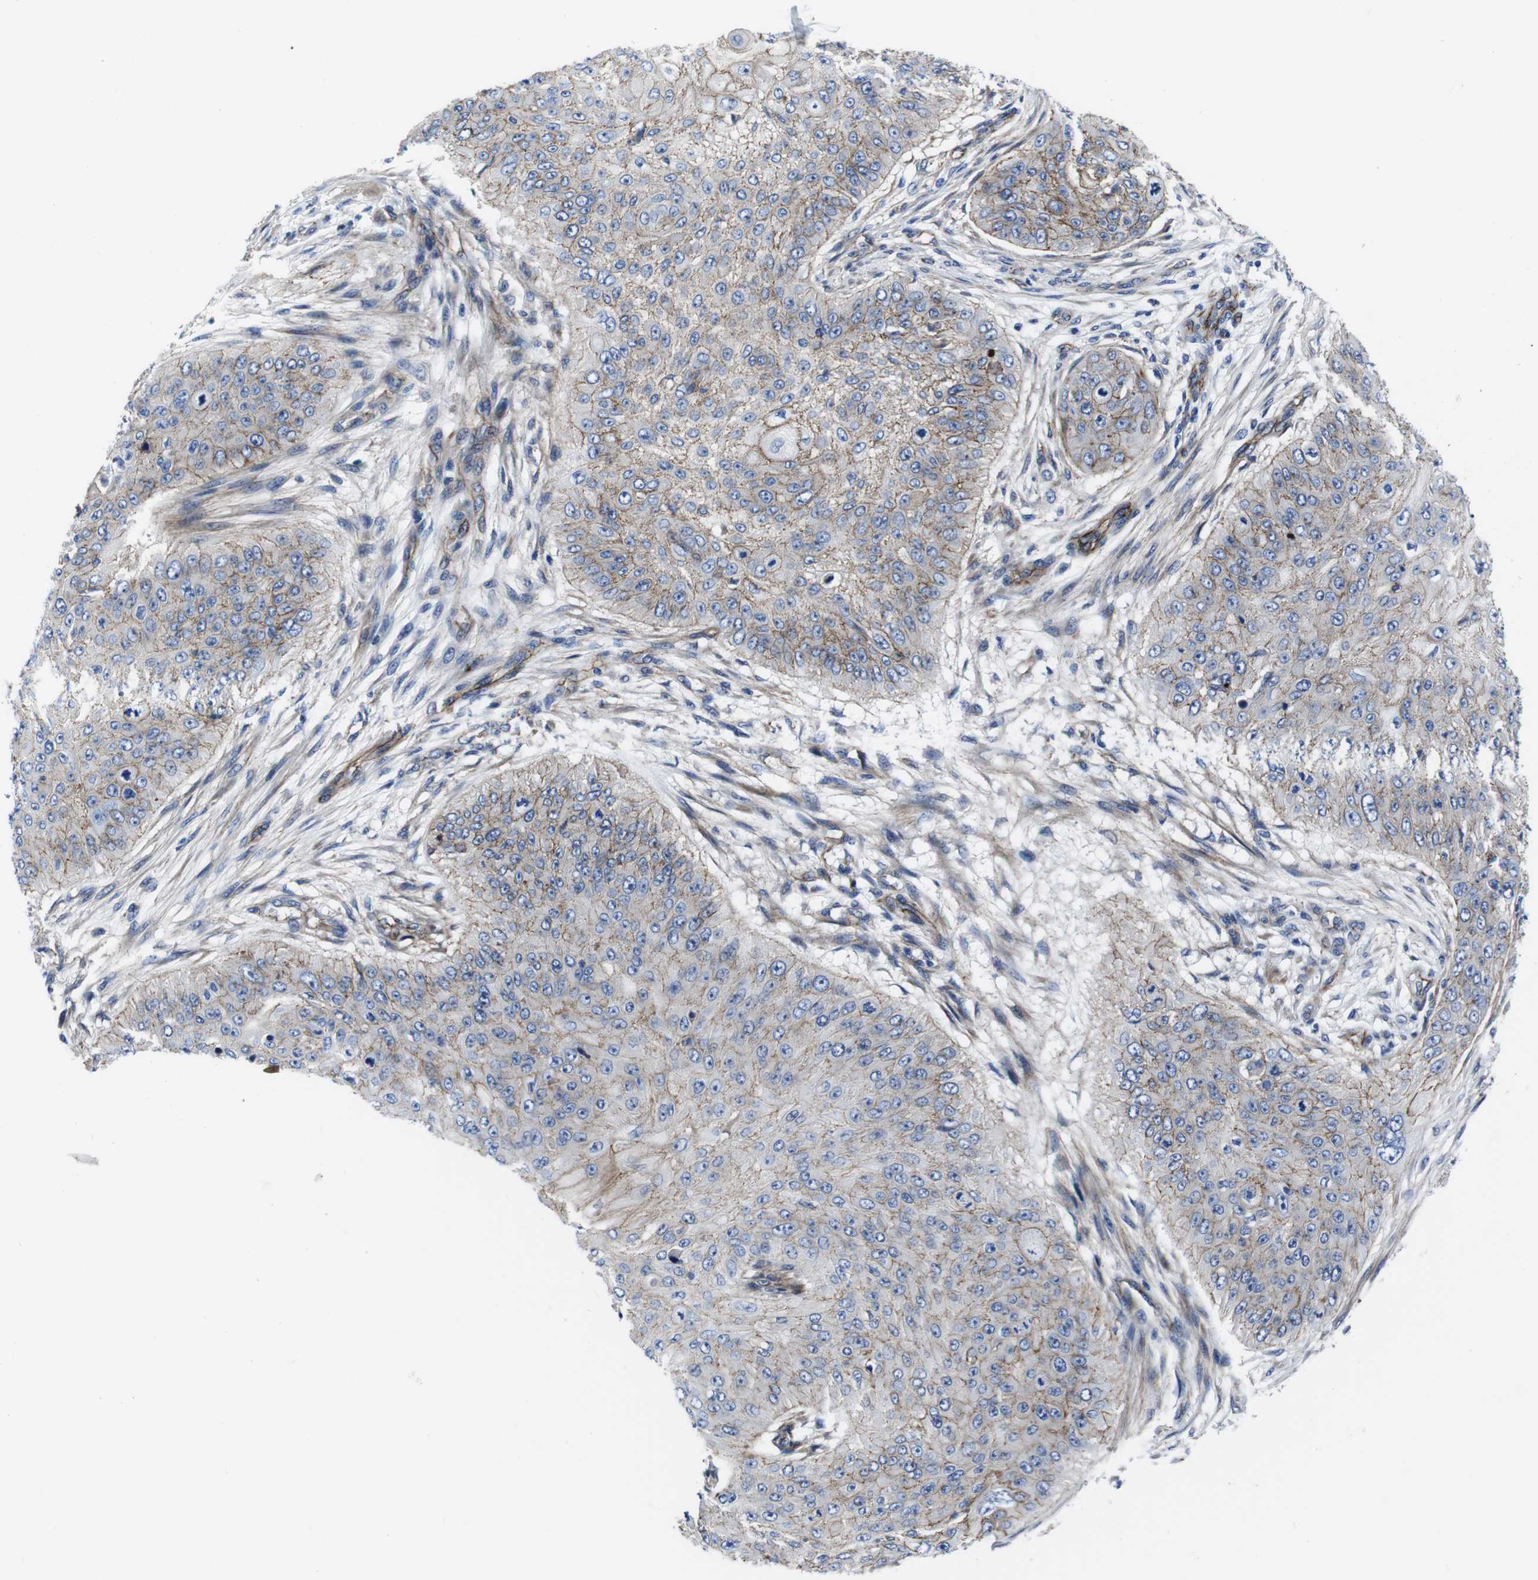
{"staining": {"intensity": "weak", "quantity": ">75%", "location": "cytoplasmic/membranous"}, "tissue": "skin cancer", "cell_type": "Tumor cells", "image_type": "cancer", "snomed": [{"axis": "morphology", "description": "Squamous cell carcinoma, NOS"}, {"axis": "topography", "description": "Skin"}], "caption": "Skin cancer (squamous cell carcinoma) stained with IHC reveals weak cytoplasmic/membranous staining in approximately >75% of tumor cells. (DAB (3,3'-diaminobenzidine) IHC, brown staining for protein, blue staining for nuclei).", "gene": "NUMB", "patient": {"sex": "female", "age": 80}}